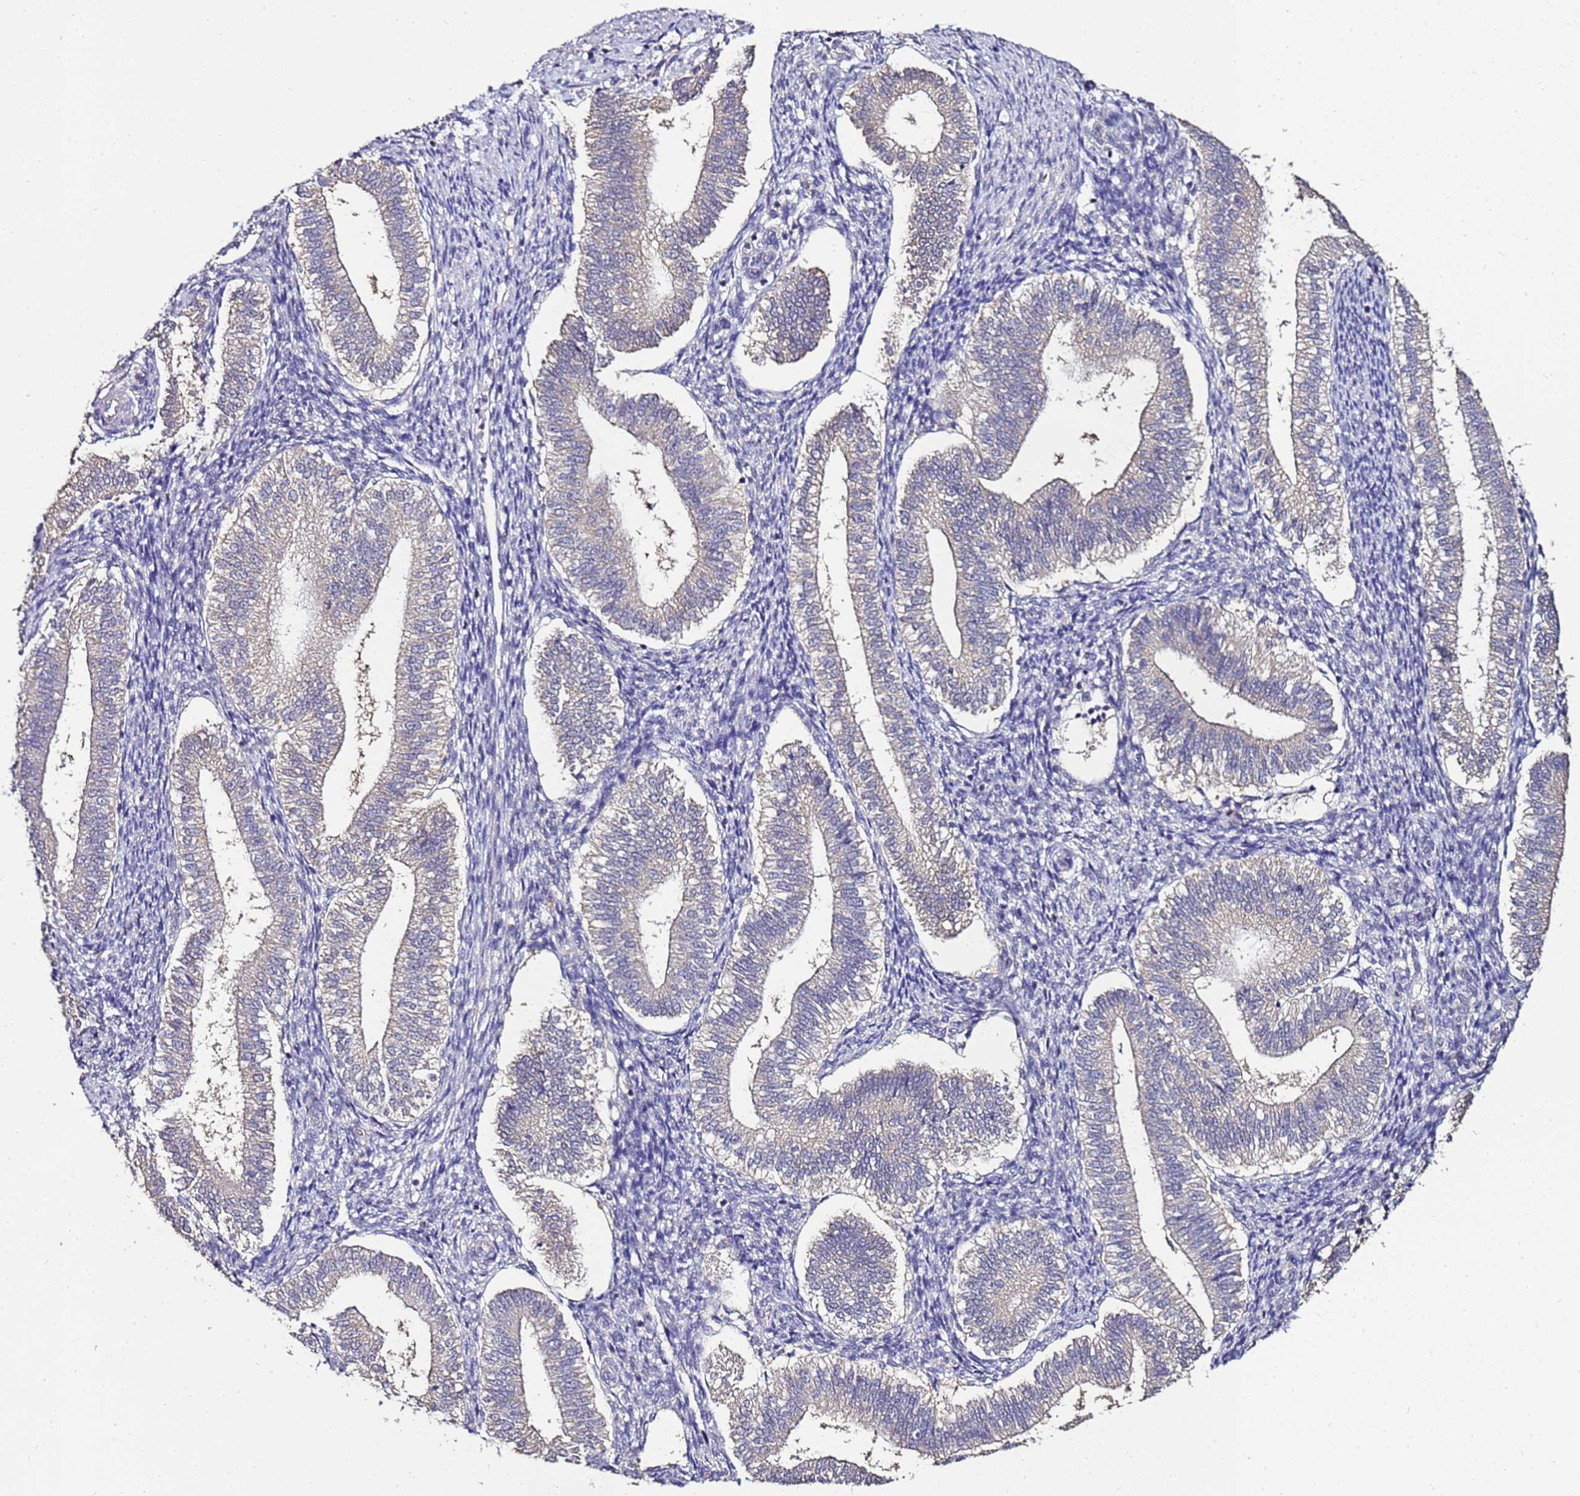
{"staining": {"intensity": "weak", "quantity": "<25%", "location": "cytoplasmic/membranous"}, "tissue": "endometrium", "cell_type": "Cells in endometrial stroma", "image_type": "normal", "snomed": [{"axis": "morphology", "description": "Normal tissue, NOS"}, {"axis": "topography", "description": "Endometrium"}], "caption": "The micrograph shows no staining of cells in endometrial stroma in benign endometrium.", "gene": "ENOPH1", "patient": {"sex": "female", "age": 25}}